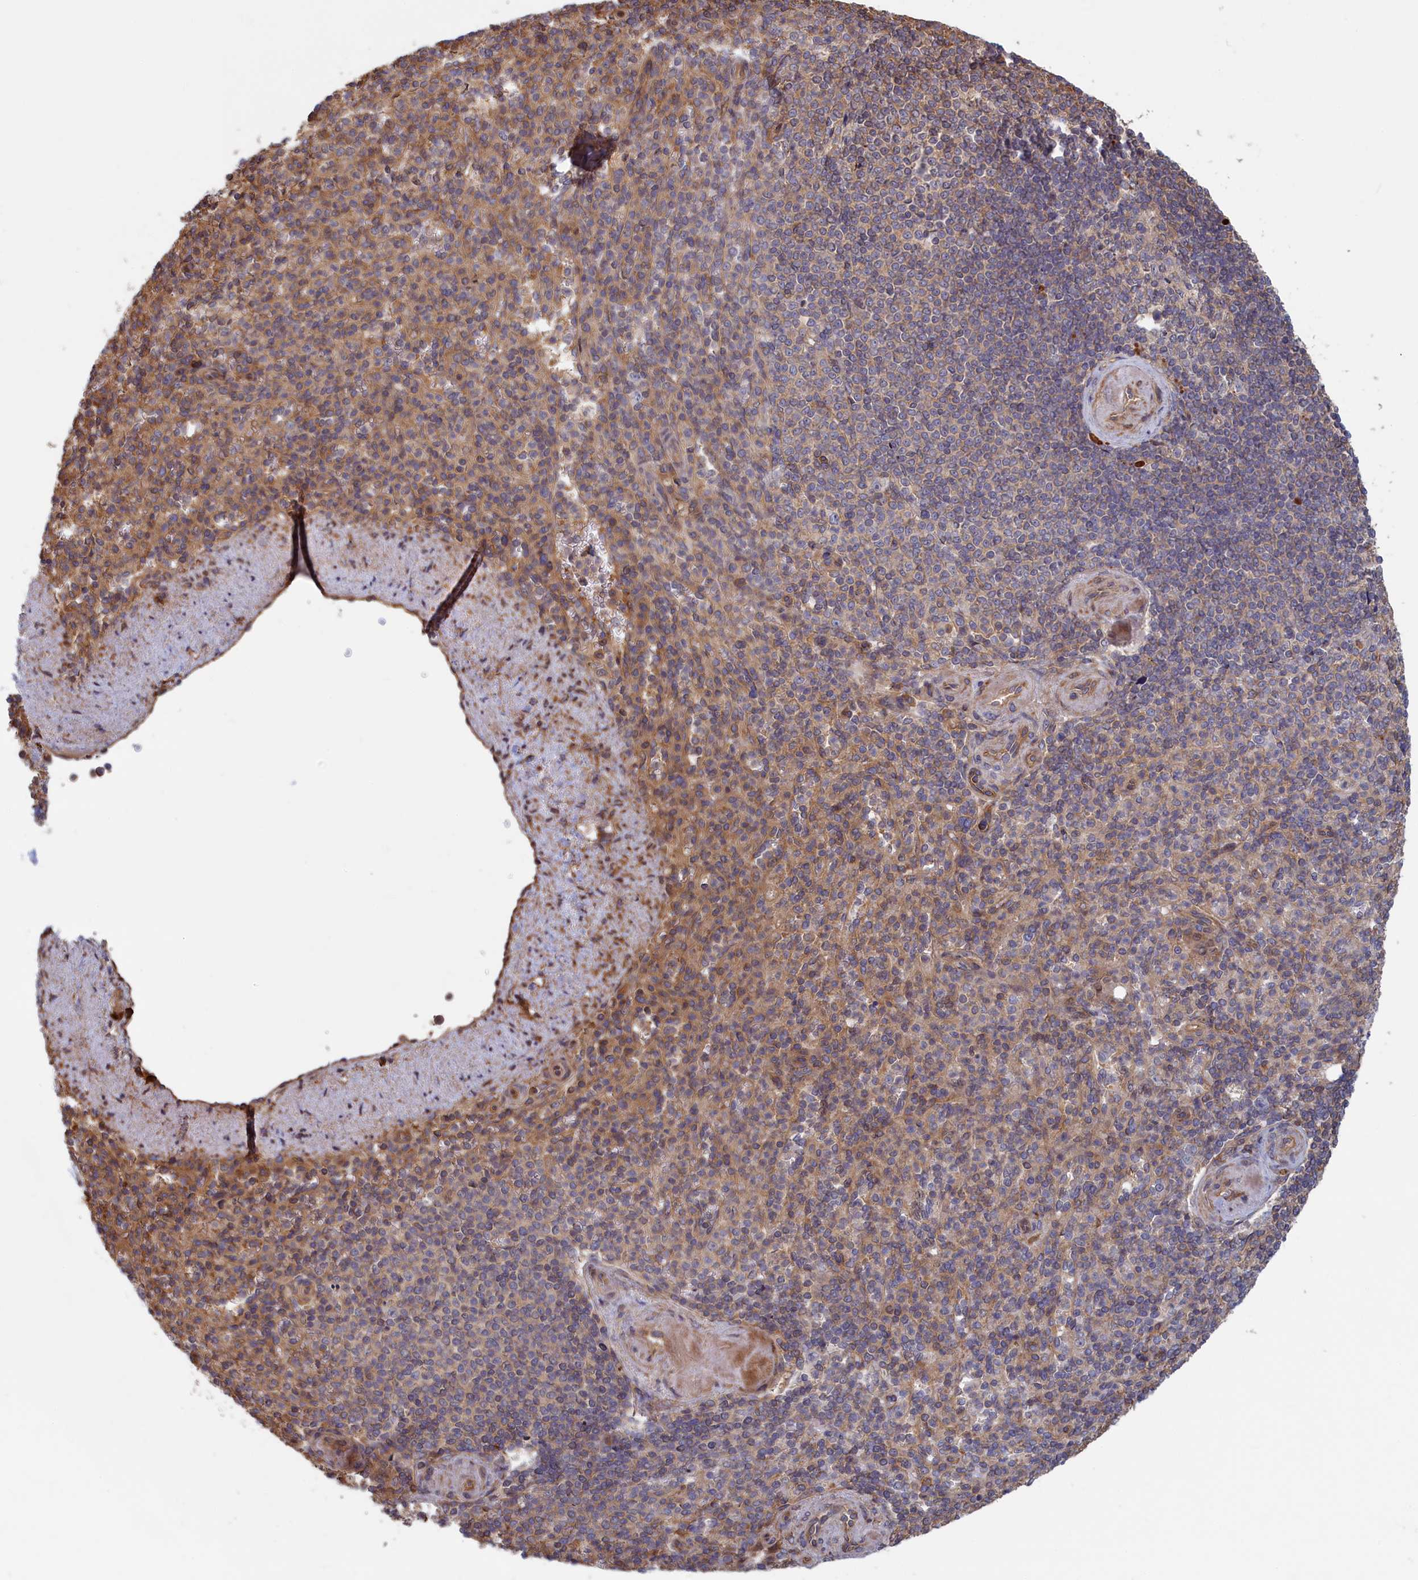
{"staining": {"intensity": "moderate", "quantity": "25%-75%", "location": "cytoplasmic/membranous"}, "tissue": "spleen", "cell_type": "Cells in red pulp", "image_type": "normal", "snomed": [{"axis": "morphology", "description": "Normal tissue, NOS"}, {"axis": "topography", "description": "Spleen"}], "caption": "This histopathology image displays immunohistochemistry (IHC) staining of normal human spleen, with medium moderate cytoplasmic/membranous expression in approximately 25%-75% of cells in red pulp.", "gene": "RILPL1", "patient": {"sex": "female", "age": 74}}